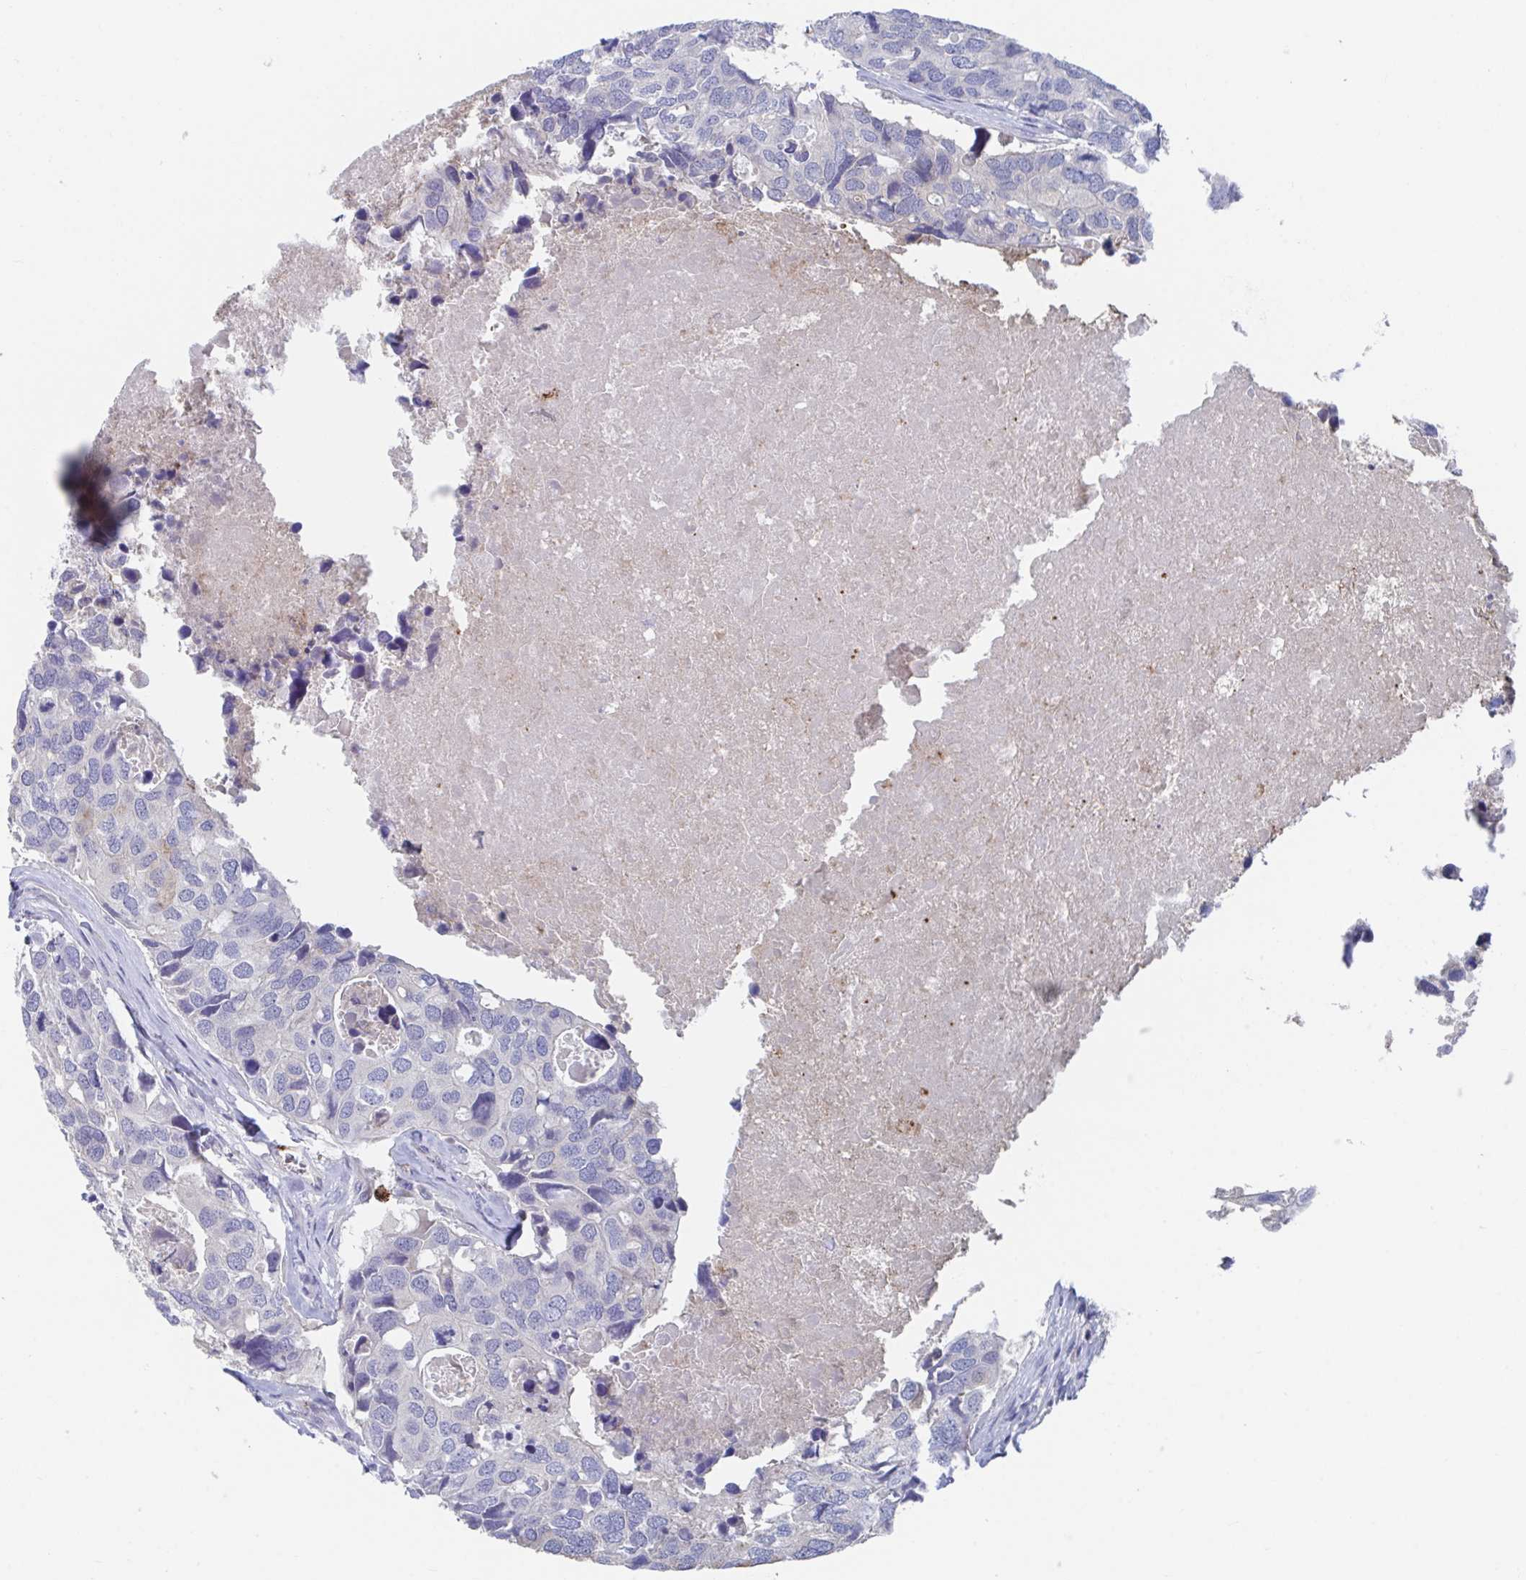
{"staining": {"intensity": "negative", "quantity": "none", "location": "none"}, "tissue": "breast cancer", "cell_type": "Tumor cells", "image_type": "cancer", "snomed": [{"axis": "morphology", "description": "Duct carcinoma"}, {"axis": "topography", "description": "Breast"}], "caption": "Micrograph shows no protein expression in tumor cells of infiltrating ductal carcinoma (breast) tissue. (Brightfield microscopy of DAB (3,3'-diaminobenzidine) immunohistochemistry at high magnification).", "gene": "KCNK5", "patient": {"sex": "female", "age": 83}}